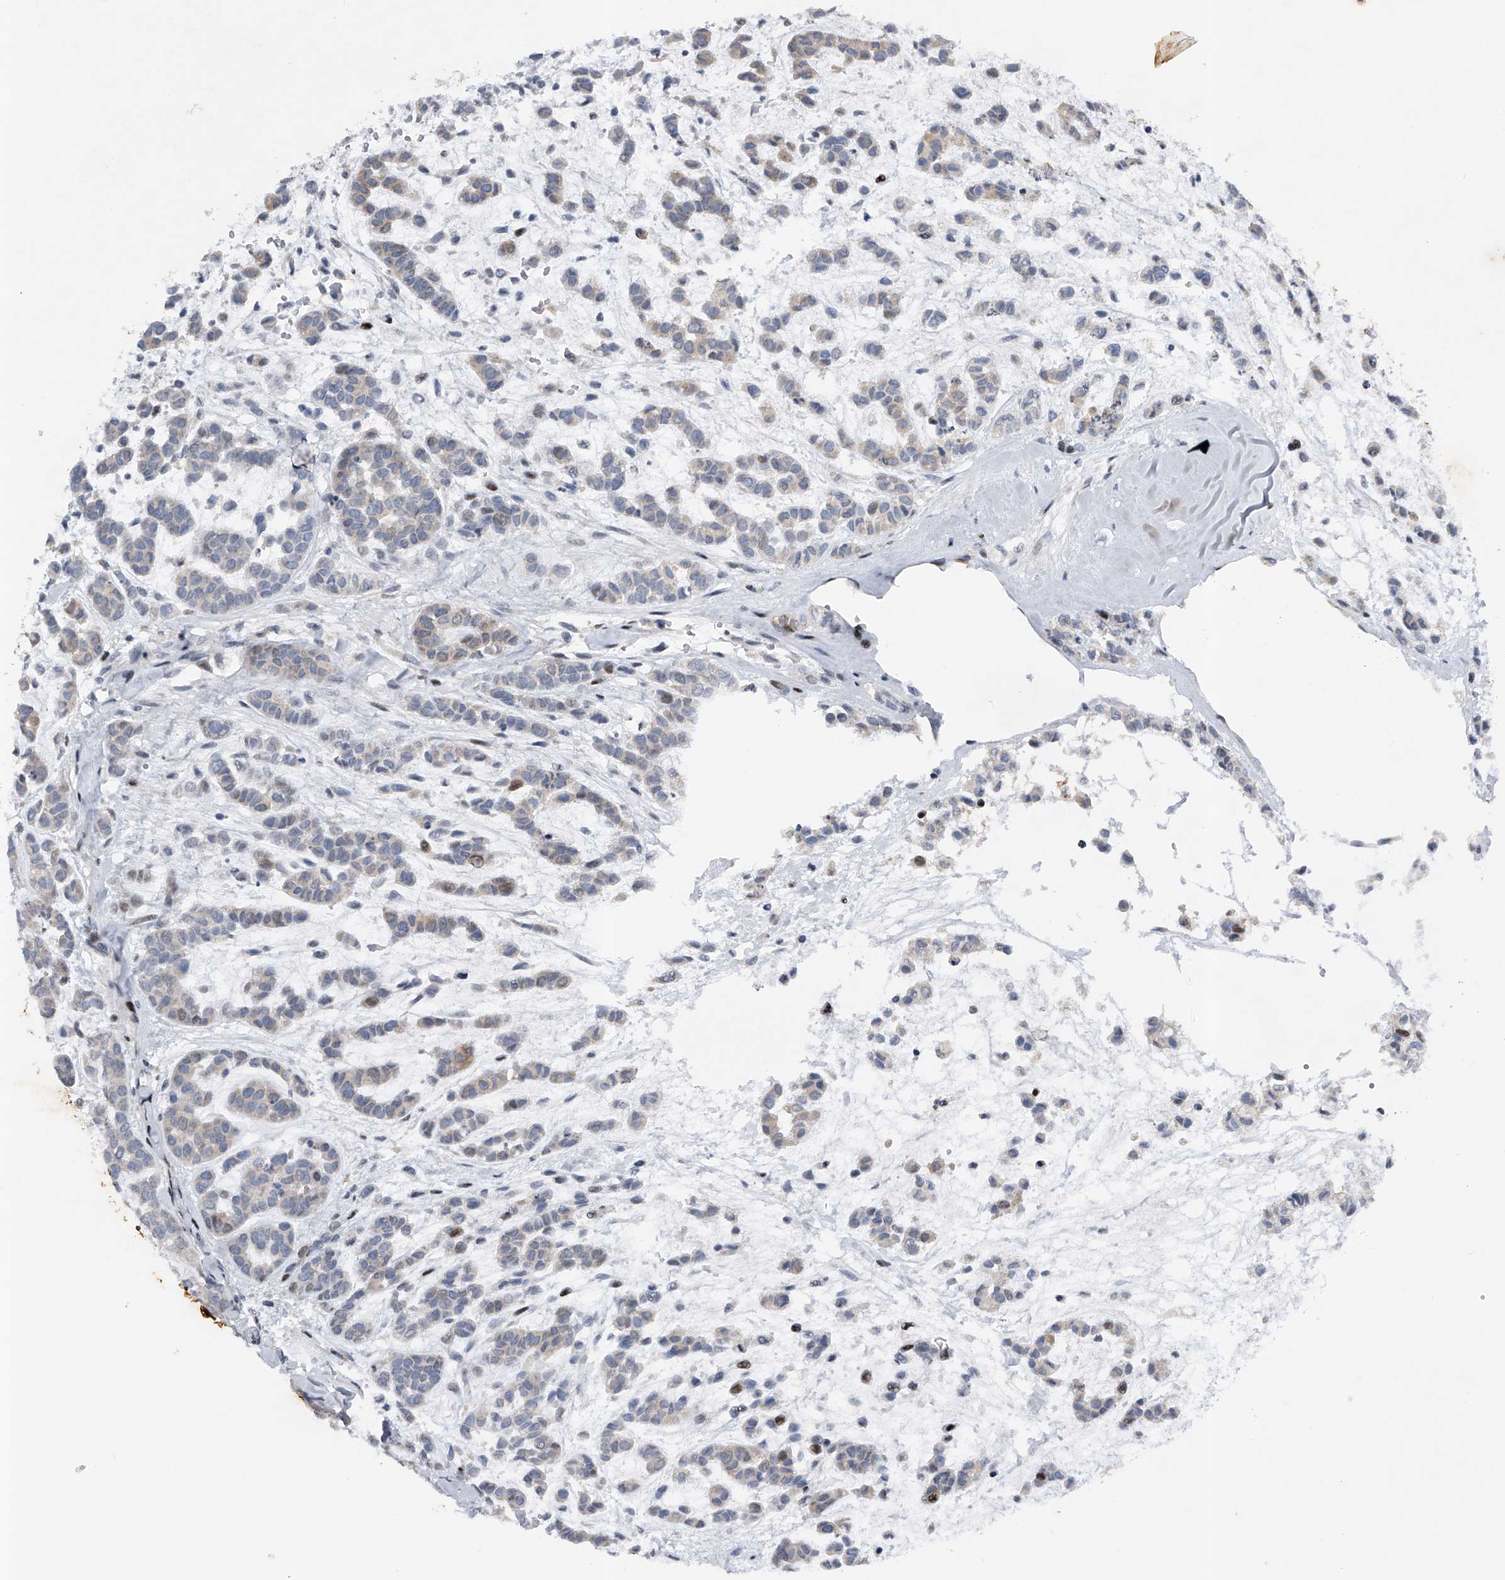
{"staining": {"intensity": "negative", "quantity": "none", "location": "none"}, "tissue": "head and neck cancer", "cell_type": "Tumor cells", "image_type": "cancer", "snomed": [{"axis": "morphology", "description": "Adenocarcinoma, NOS"}, {"axis": "morphology", "description": "Adenoma, NOS"}, {"axis": "topography", "description": "Head-Neck"}], "caption": "The image shows no significant expression in tumor cells of head and neck adenoma. (DAB IHC with hematoxylin counter stain).", "gene": "RWDD2A", "patient": {"sex": "female", "age": 55}}